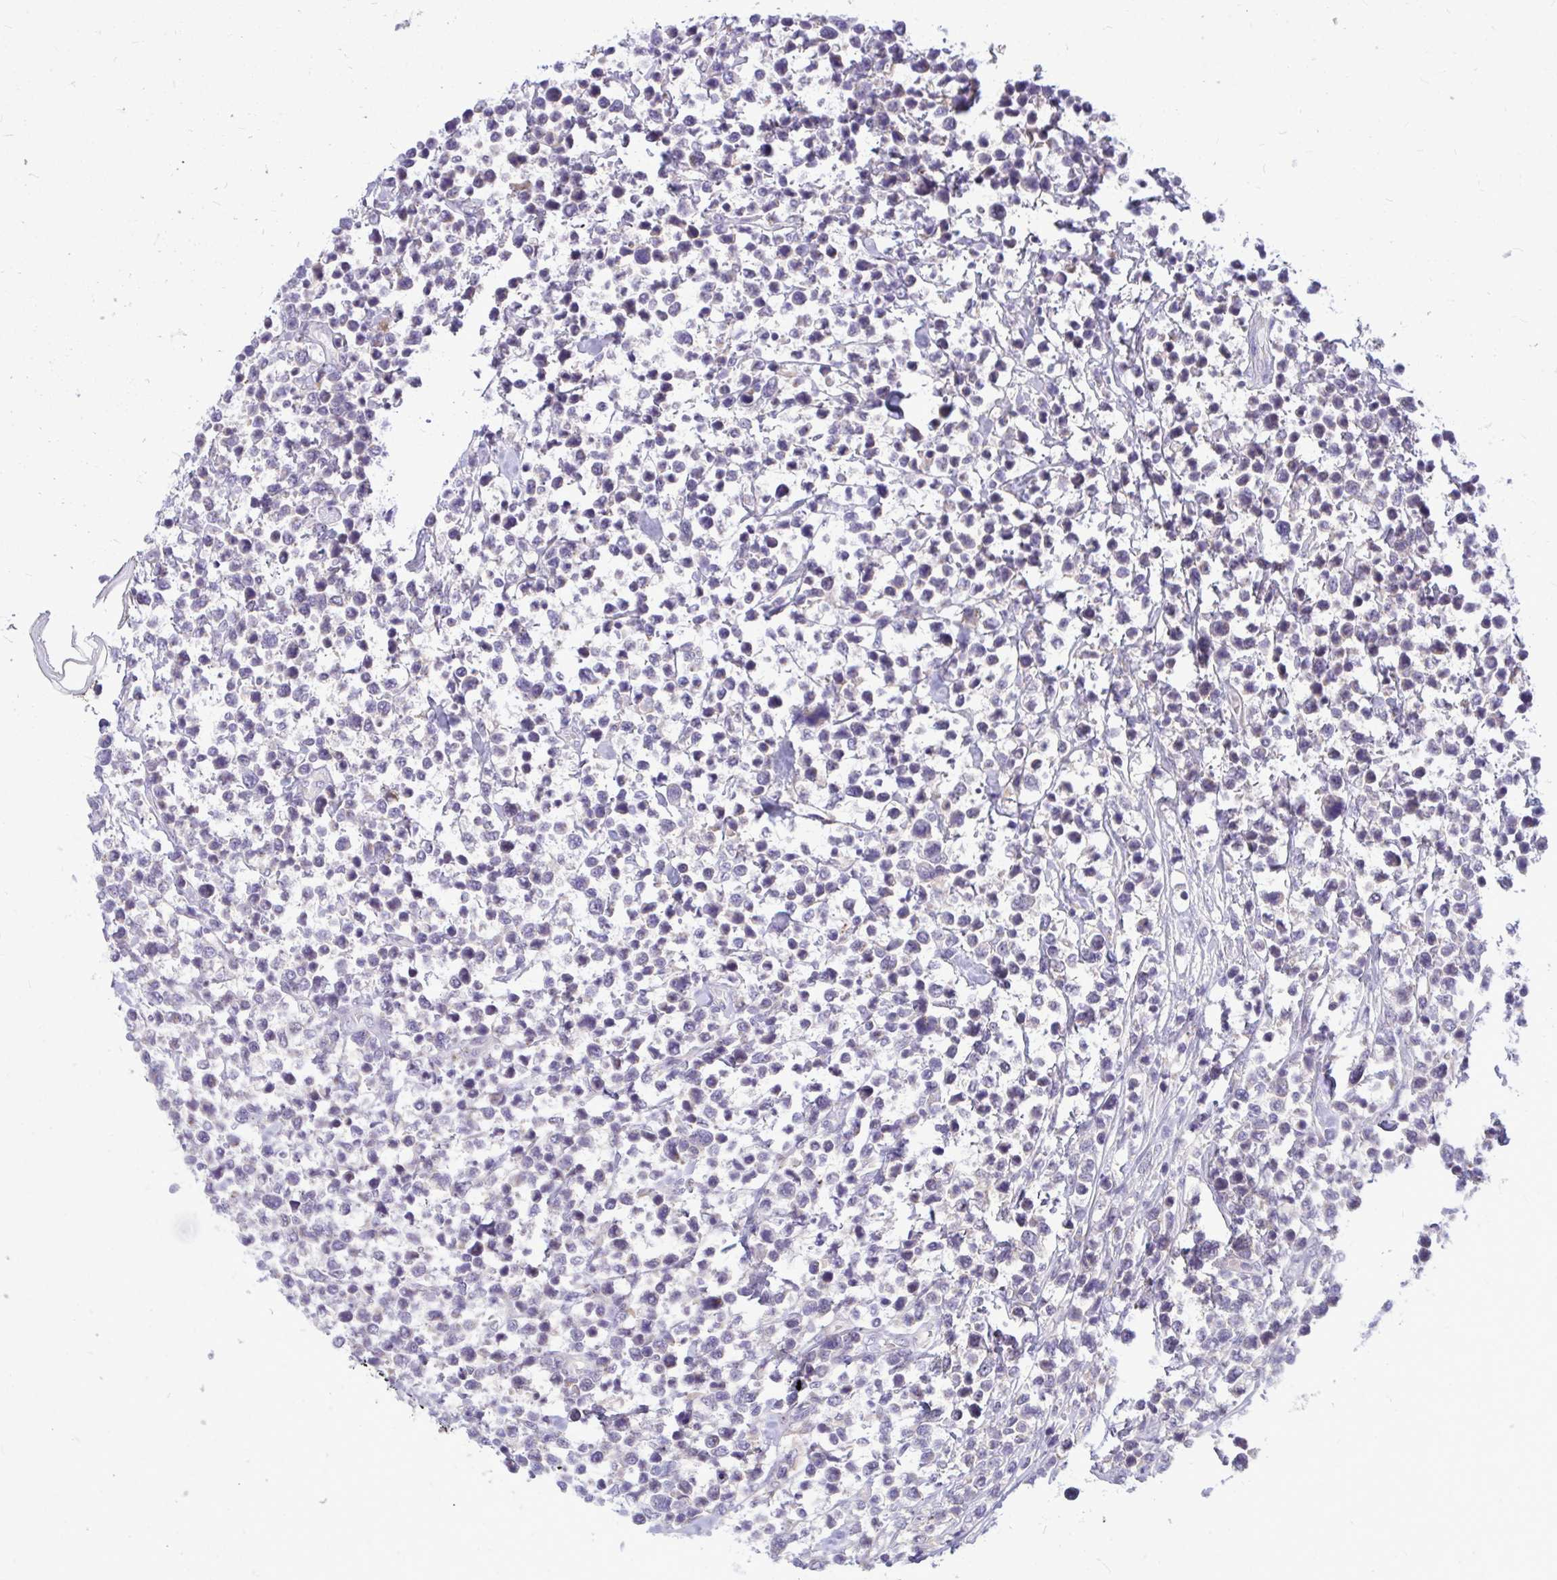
{"staining": {"intensity": "negative", "quantity": "none", "location": "none"}, "tissue": "lymphoma", "cell_type": "Tumor cells", "image_type": "cancer", "snomed": [{"axis": "morphology", "description": "Malignant lymphoma, non-Hodgkin's type, High grade"}, {"axis": "topography", "description": "Soft tissue"}], "caption": "Micrograph shows no significant protein expression in tumor cells of lymphoma.", "gene": "ZSCAN25", "patient": {"sex": "female", "age": 56}}